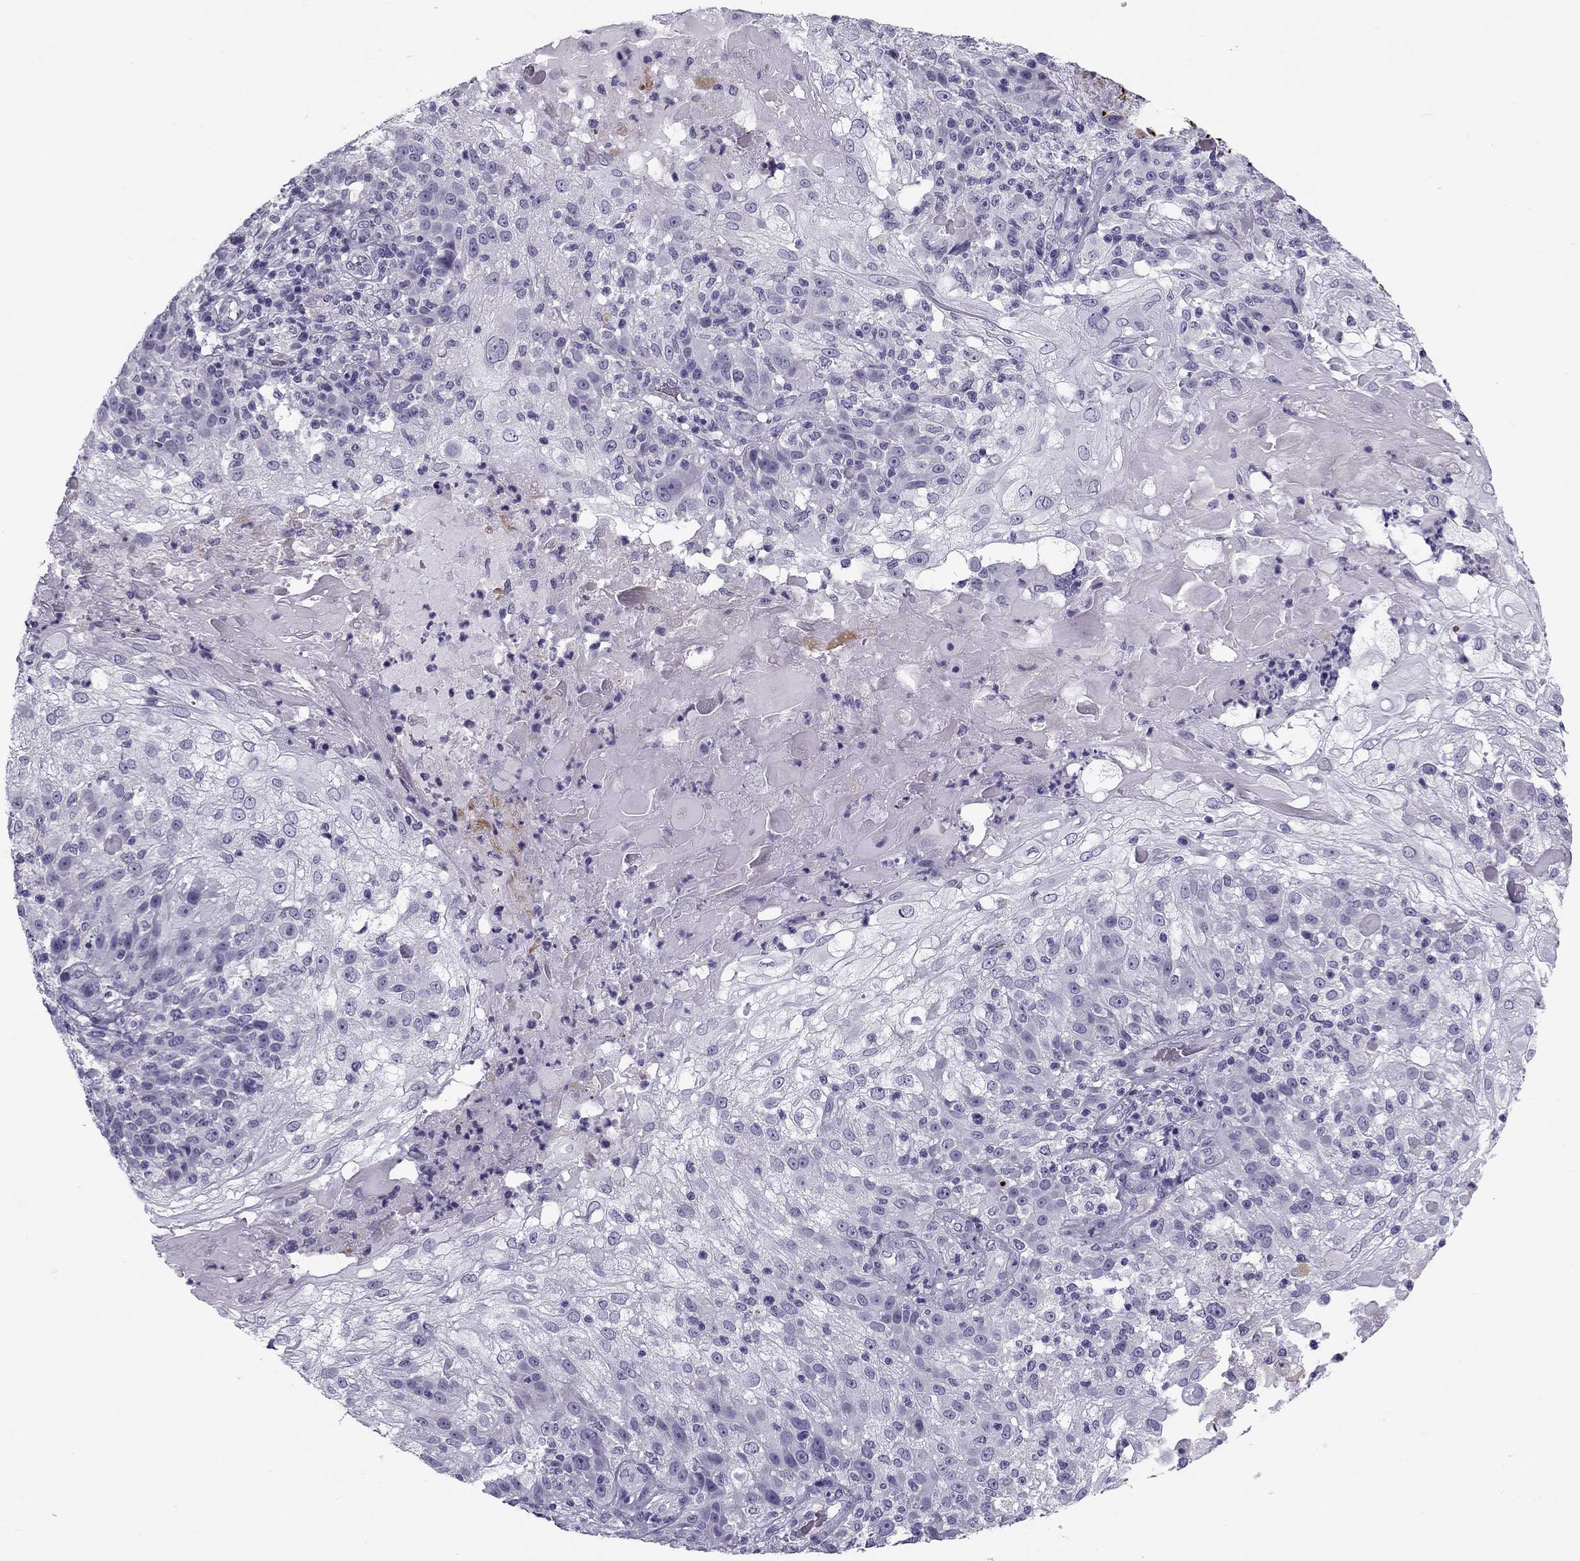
{"staining": {"intensity": "negative", "quantity": "none", "location": "none"}, "tissue": "skin cancer", "cell_type": "Tumor cells", "image_type": "cancer", "snomed": [{"axis": "morphology", "description": "Normal tissue, NOS"}, {"axis": "morphology", "description": "Squamous cell carcinoma, NOS"}, {"axis": "topography", "description": "Skin"}], "caption": "Tumor cells show no significant protein positivity in skin cancer.", "gene": "MC5R", "patient": {"sex": "female", "age": 83}}